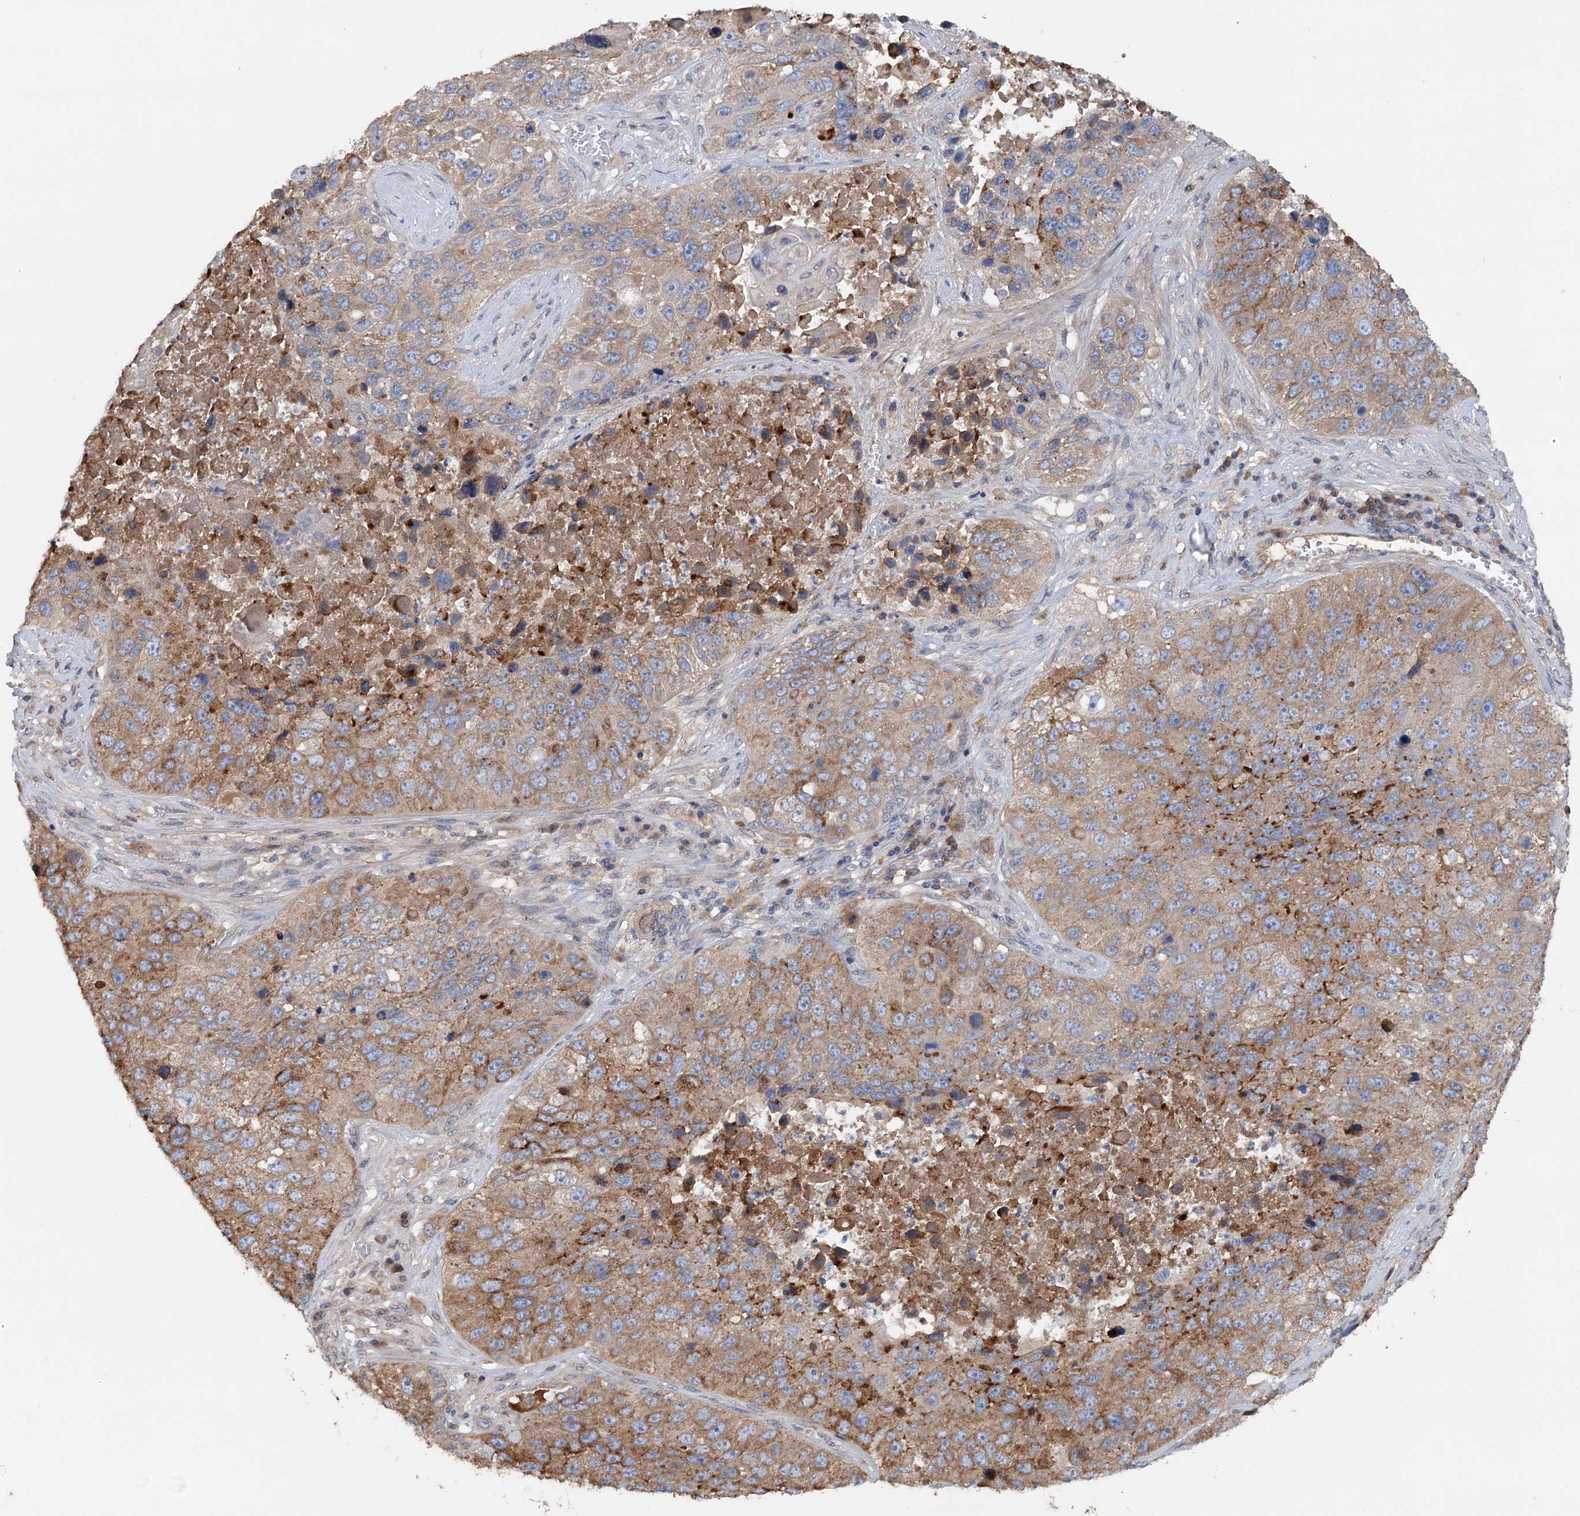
{"staining": {"intensity": "moderate", "quantity": ">75%", "location": "cytoplasmic/membranous"}, "tissue": "lung cancer", "cell_type": "Tumor cells", "image_type": "cancer", "snomed": [{"axis": "morphology", "description": "Squamous cell carcinoma, NOS"}, {"axis": "topography", "description": "Lung"}], "caption": "Immunohistochemistry micrograph of neoplastic tissue: squamous cell carcinoma (lung) stained using IHC demonstrates medium levels of moderate protein expression localized specifically in the cytoplasmic/membranous of tumor cells, appearing as a cytoplasmic/membranous brown color.", "gene": "ARL13A", "patient": {"sex": "male", "age": 61}}